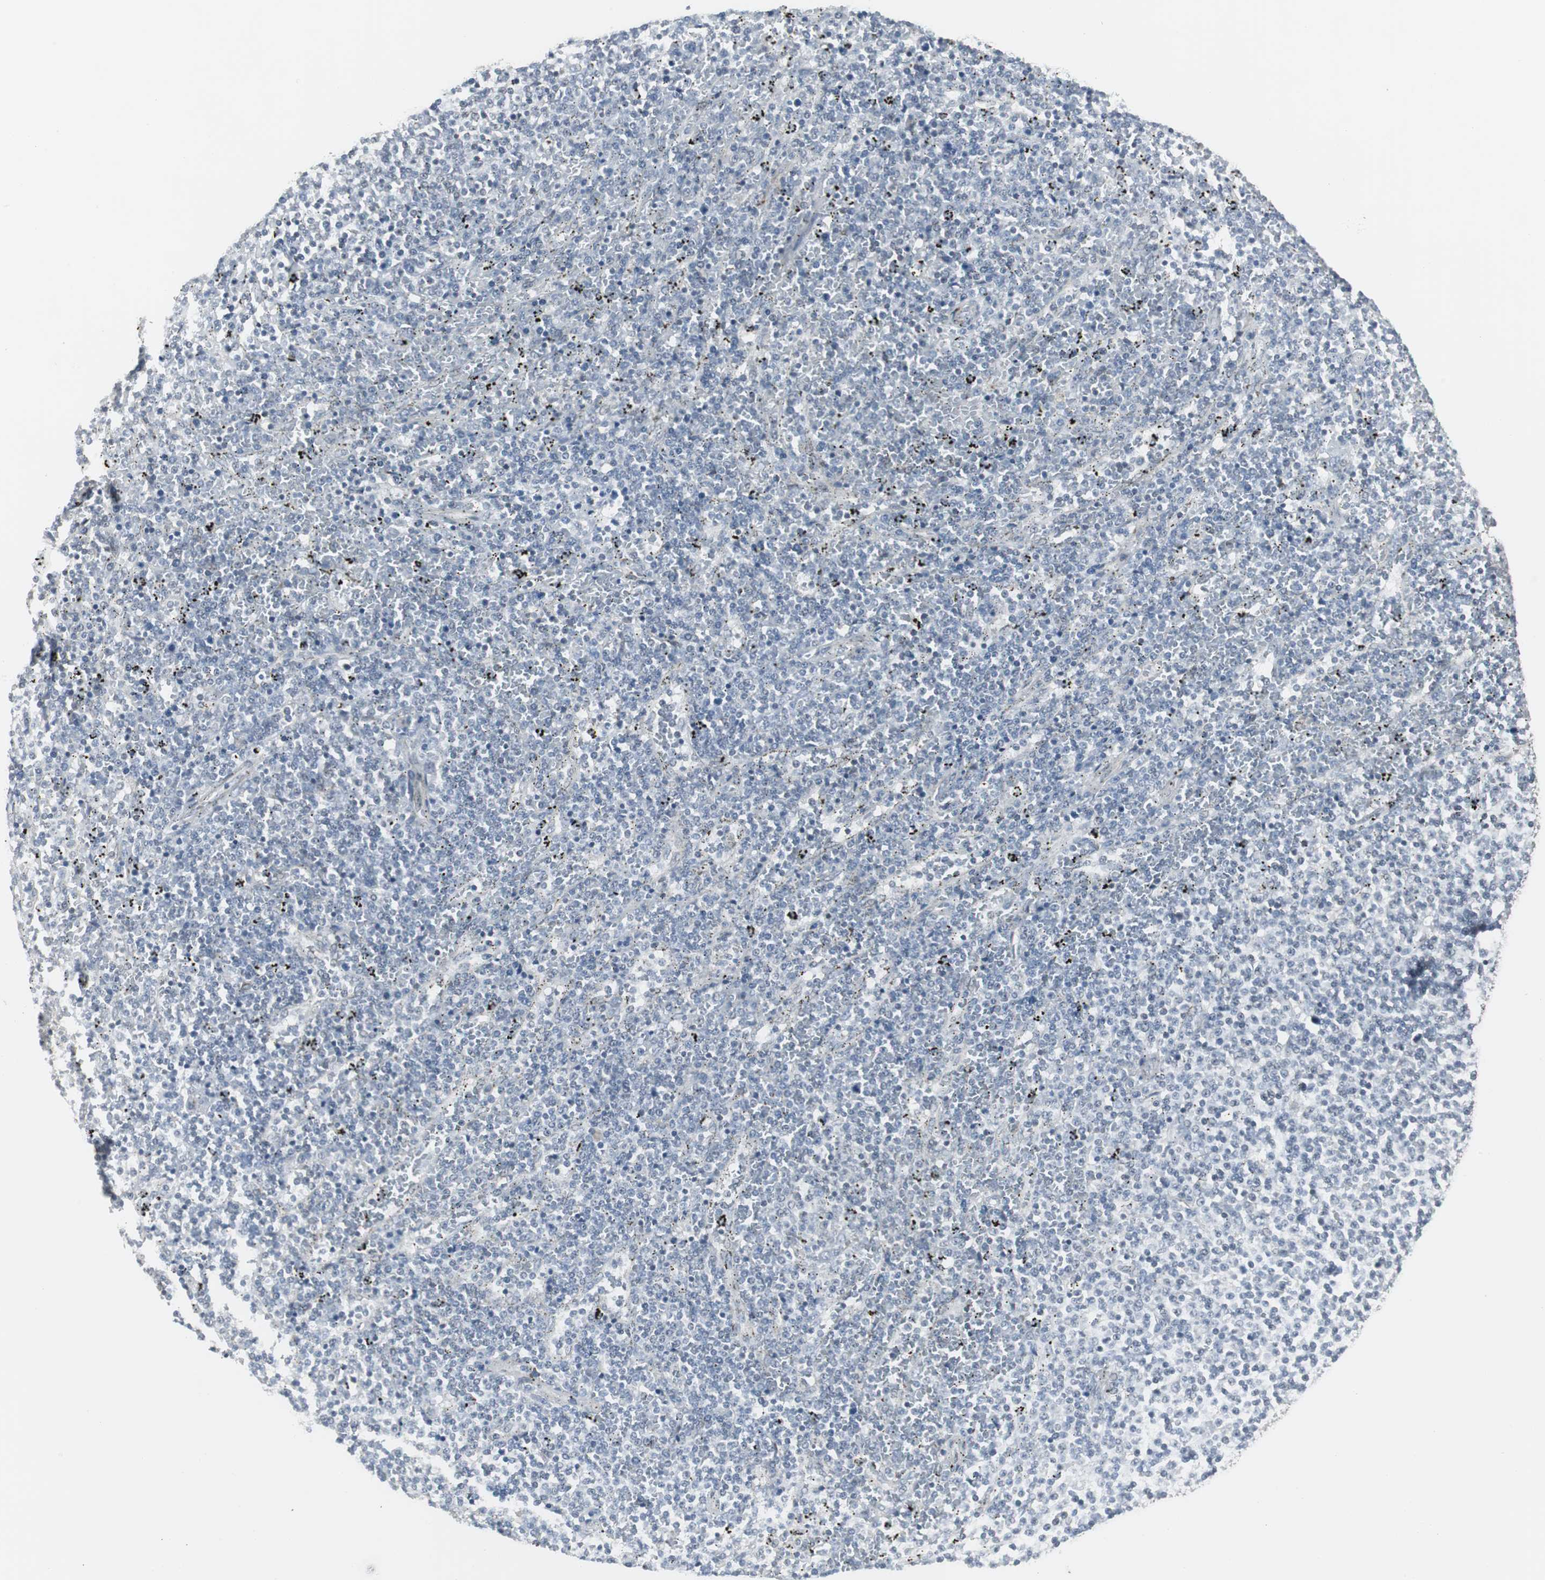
{"staining": {"intensity": "negative", "quantity": "none", "location": "none"}, "tissue": "lymphoma", "cell_type": "Tumor cells", "image_type": "cancer", "snomed": [{"axis": "morphology", "description": "Malignant lymphoma, non-Hodgkin's type, Low grade"}, {"axis": "topography", "description": "Spleen"}], "caption": "Lymphoma stained for a protein using immunohistochemistry shows no positivity tumor cells.", "gene": "SCYL3", "patient": {"sex": "female", "age": 50}}